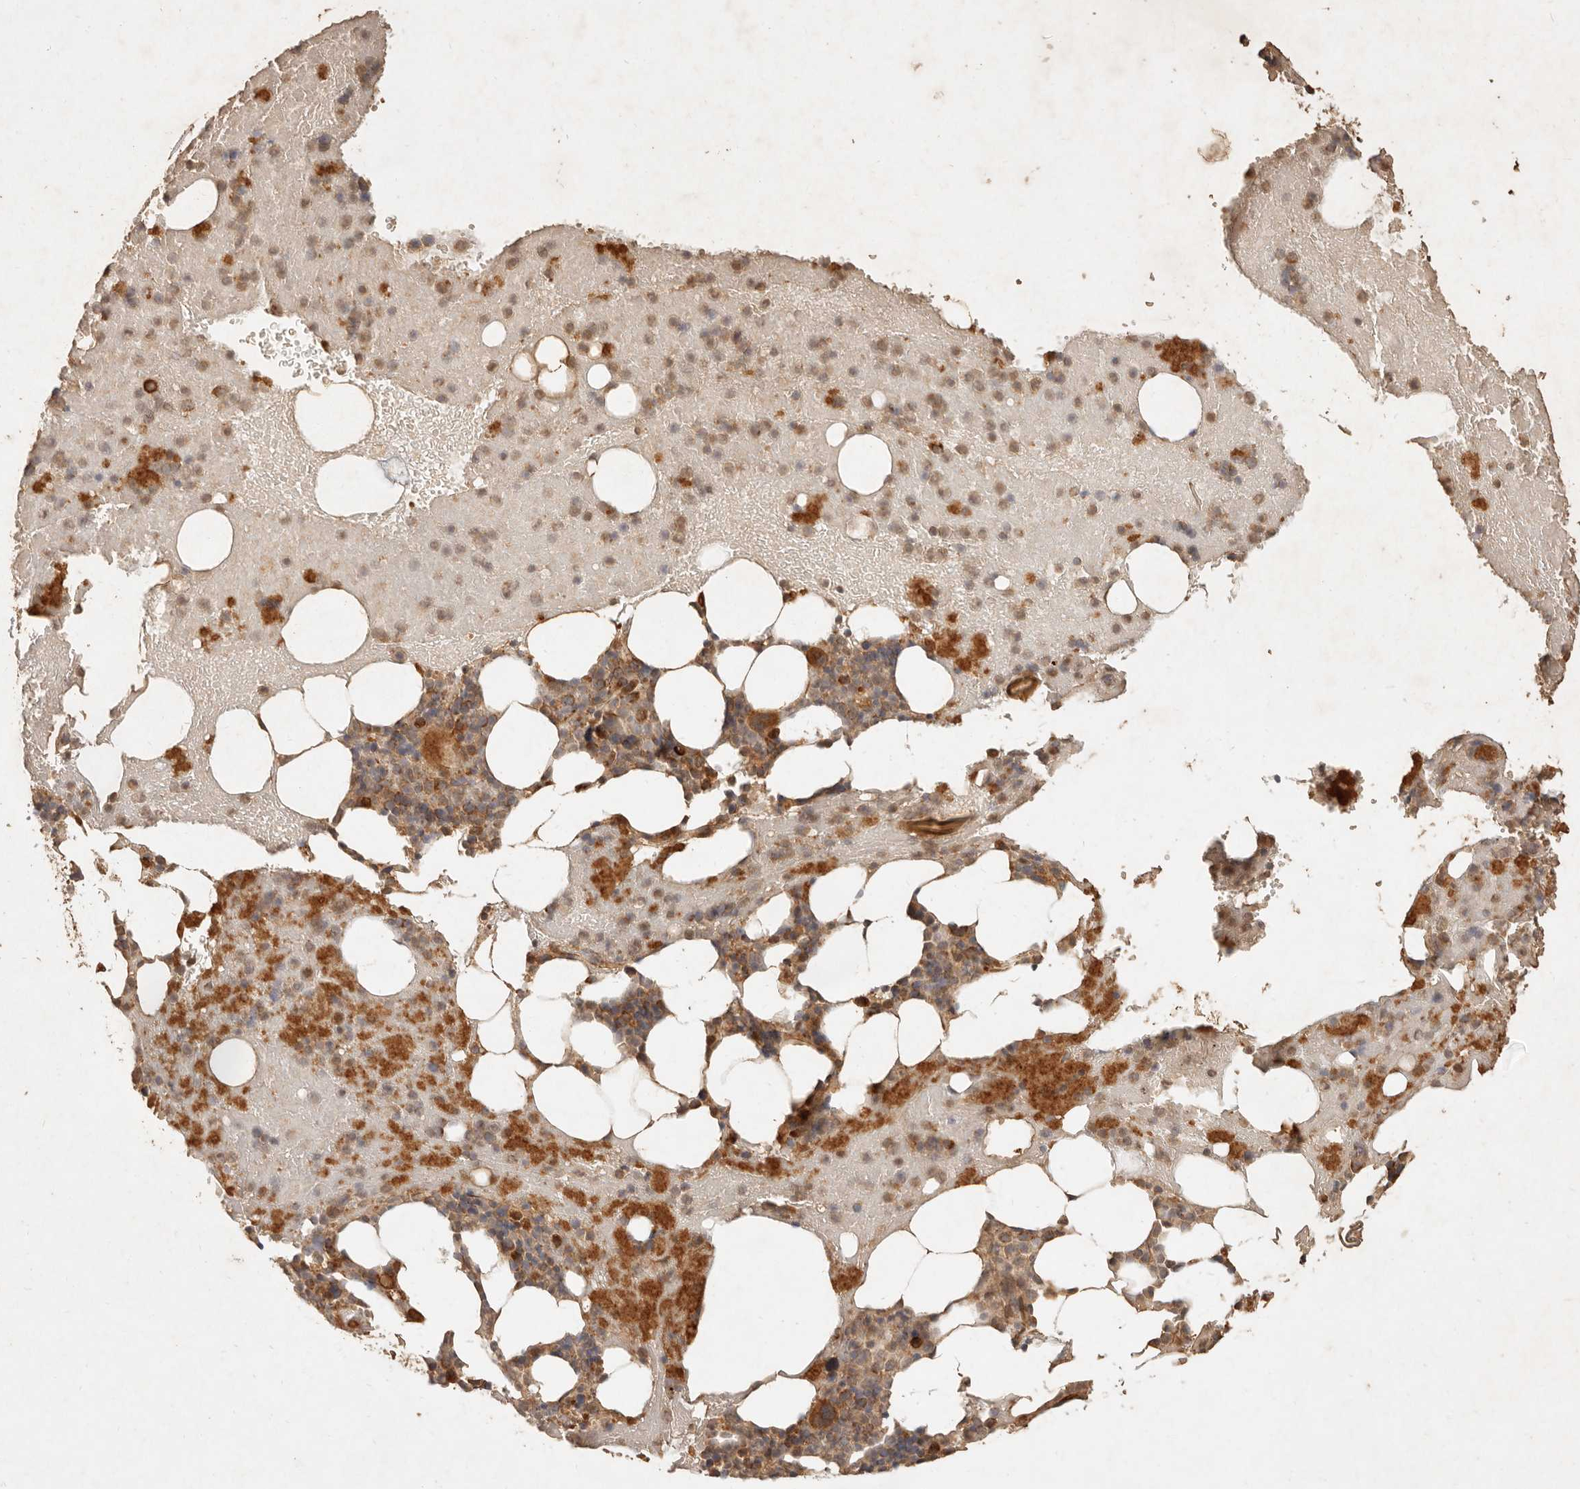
{"staining": {"intensity": "moderate", "quantity": ">75%", "location": "cytoplasmic/membranous"}, "tissue": "bone marrow", "cell_type": "Hematopoietic cells", "image_type": "normal", "snomed": [{"axis": "morphology", "description": "Normal tissue, NOS"}, {"axis": "topography", "description": "Bone marrow"}], "caption": "IHC photomicrograph of normal bone marrow: bone marrow stained using IHC reveals medium levels of moderate protein expression localized specifically in the cytoplasmic/membranous of hematopoietic cells, appearing as a cytoplasmic/membranous brown color.", "gene": "CLEC4C", "patient": {"sex": "female", "age": 54}}